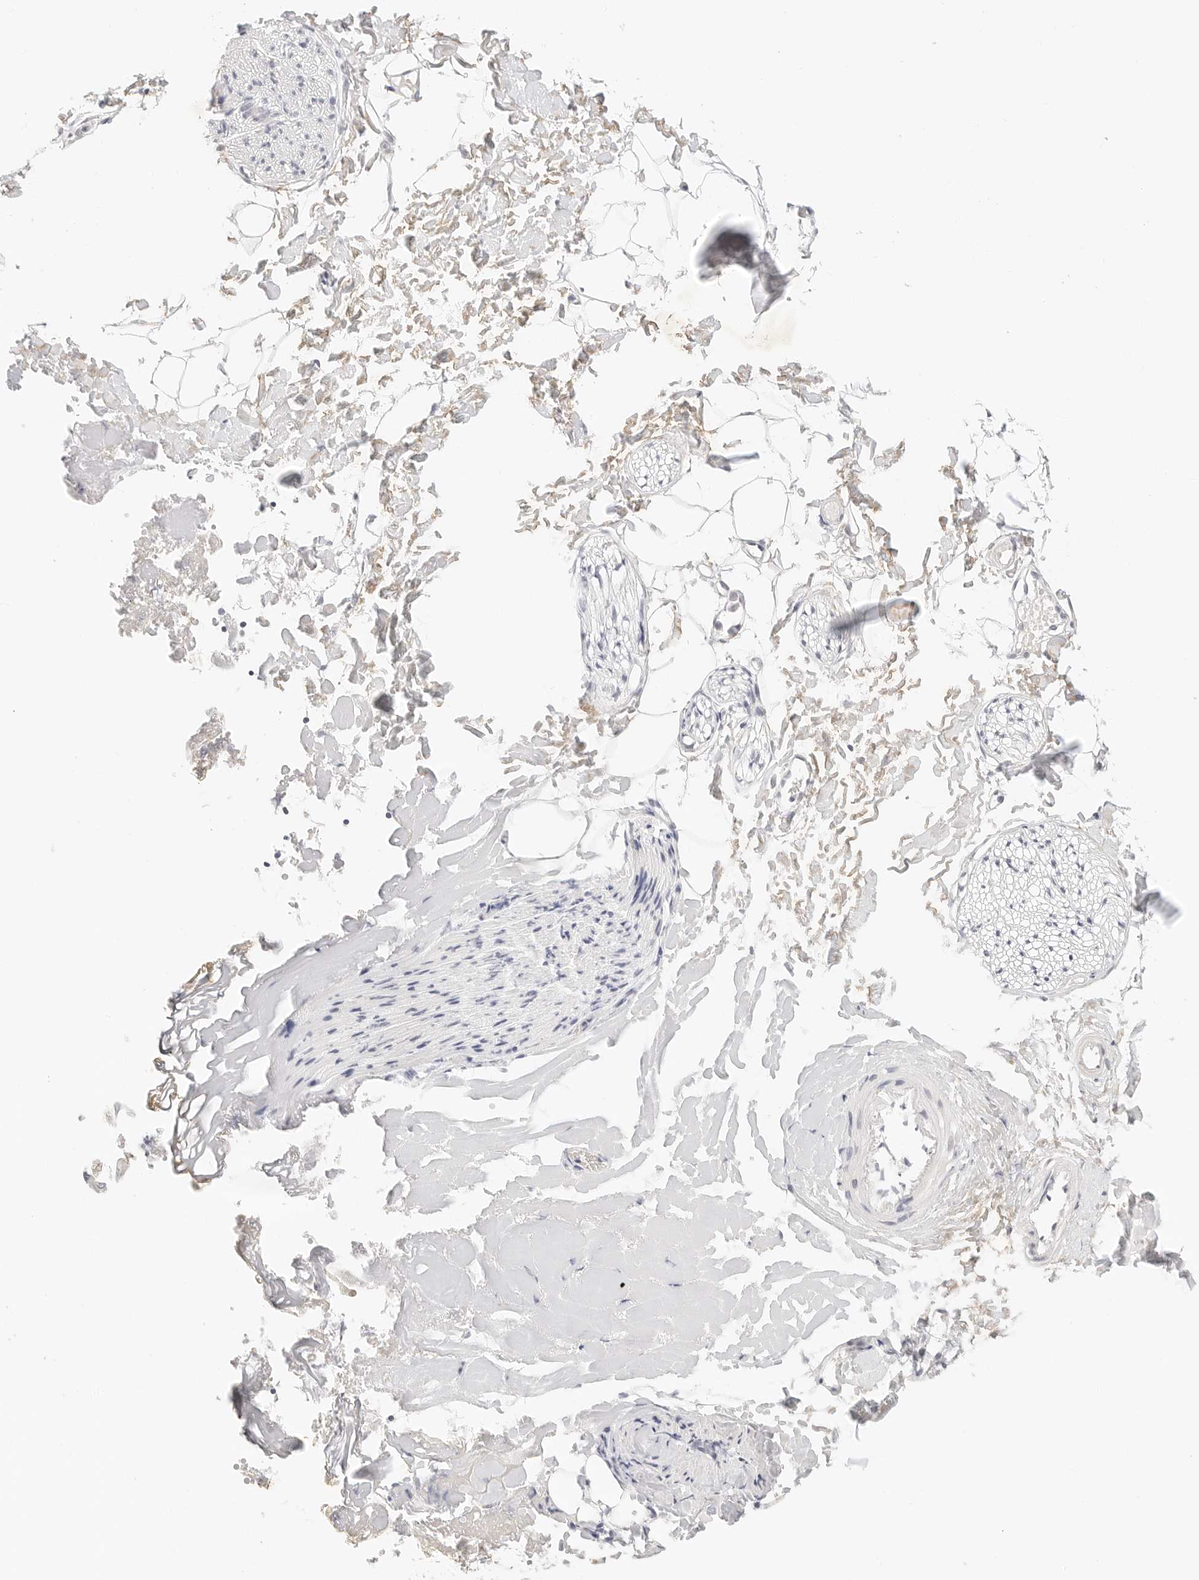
{"staining": {"intensity": "negative", "quantity": "none", "location": "none"}, "tissue": "adipose tissue", "cell_type": "Adipocytes", "image_type": "normal", "snomed": [{"axis": "morphology", "description": "Normal tissue, NOS"}, {"axis": "morphology", "description": "Adenocarcinoma, NOS"}, {"axis": "topography", "description": "Smooth muscle"}, {"axis": "topography", "description": "Colon"}], "caption": "Benign adipose tissue was stained to show a protein in brown. There is no significant expression in adipocytes. (Stains: DAB IHC with hematoxylin counter stain, Microscopy: brightfield microscopy at high magnification).", "gene": "XKR4", "patient": {"sex": "male", "age": 14}}